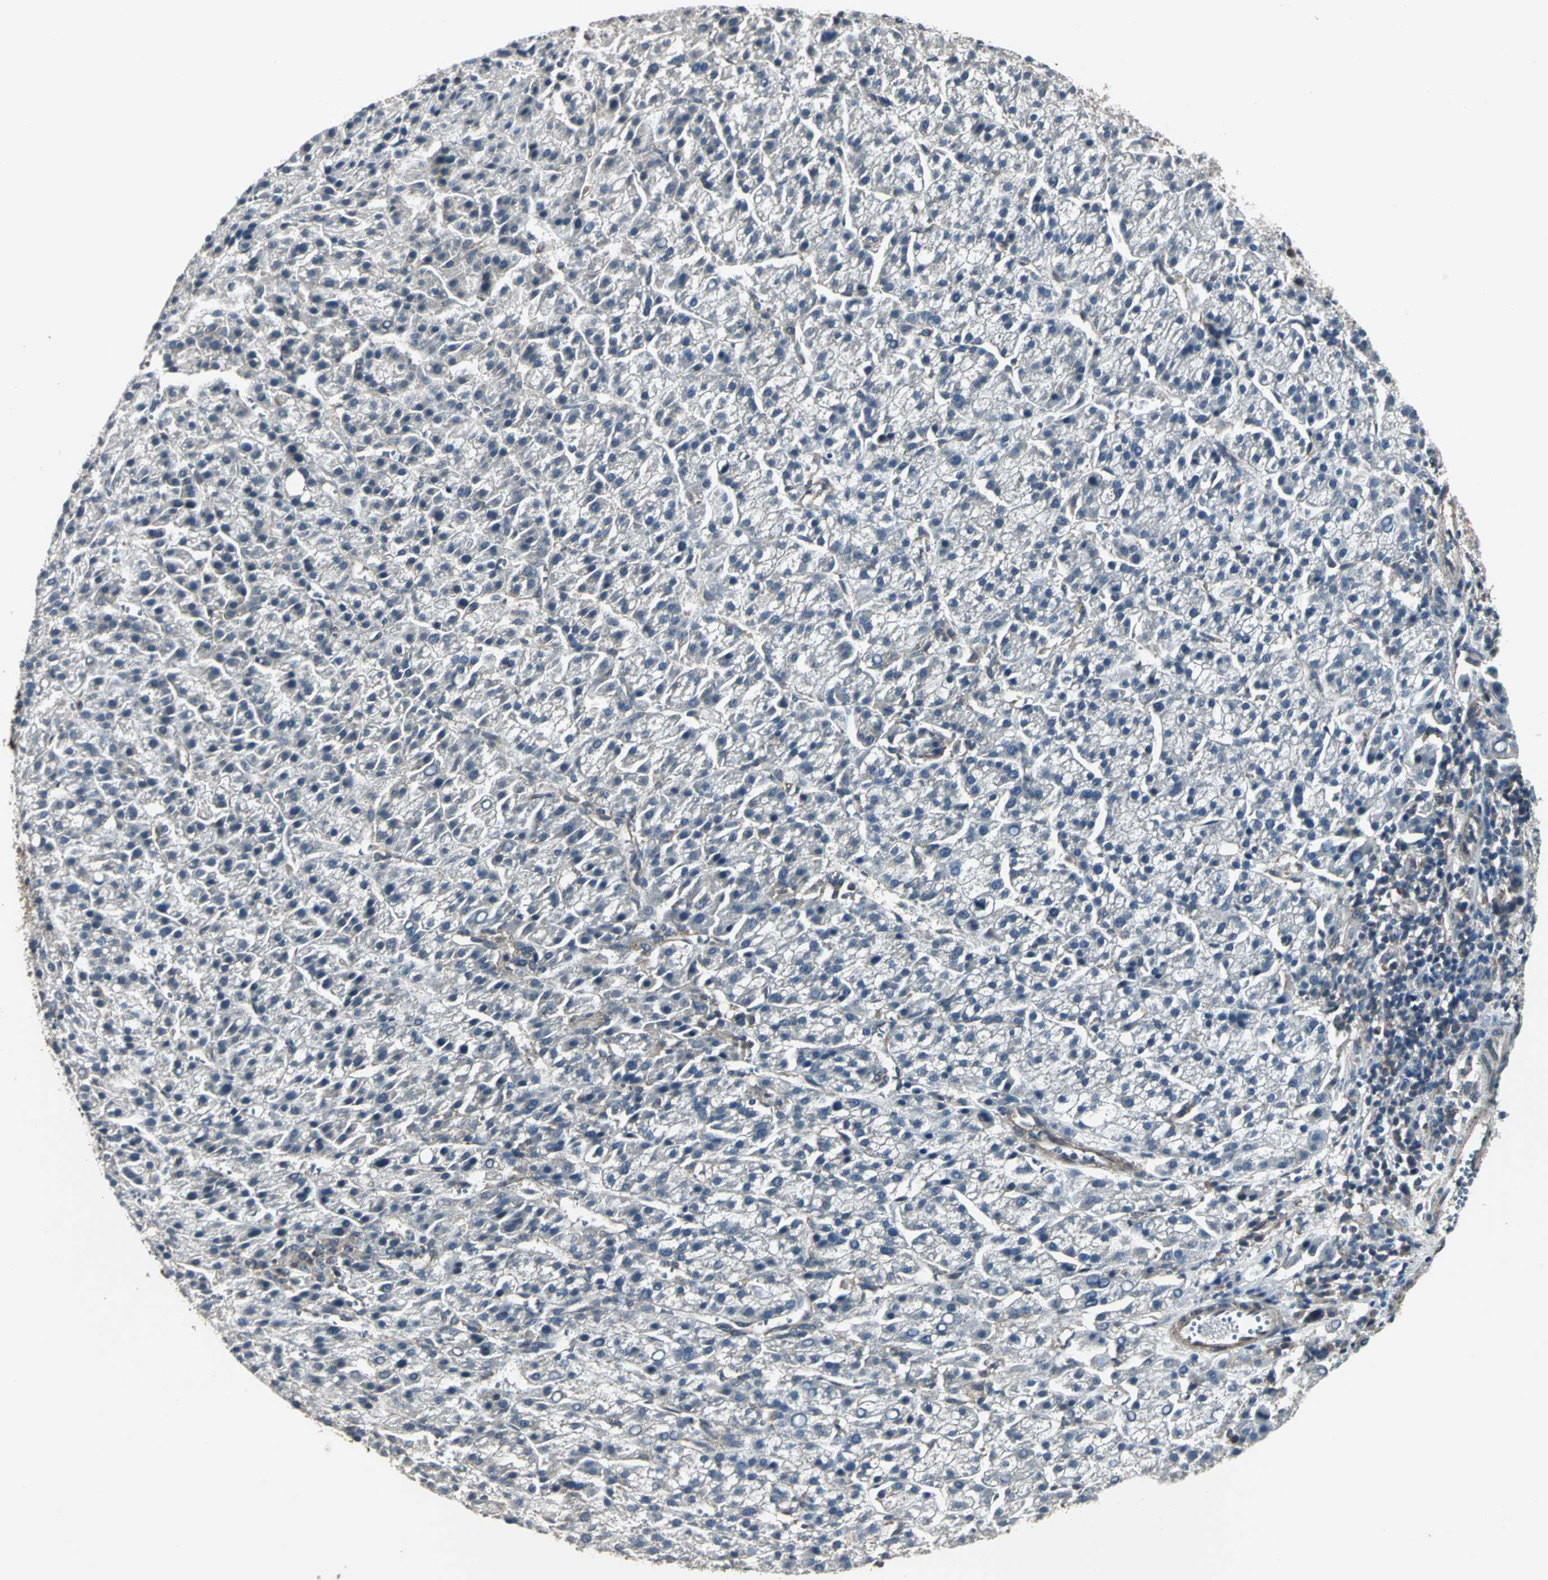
{"staining": {"intensity": "negative", "quantity": "none", "location": "none"}, "tissue": "liver cancer", "cell_type": "Tumor cells", "image_type": "cancer", "snomed": [{"axis": "morphology", "description": "Carcinoma, Hepatocellular, NOS"}, {"axis": "topography", "description": "Liver"}], "caption": "This photomicrograph is of hepatocellular carcinoma (liver) stained with IHC to label a protein in brown with the nuclei are counter-stained blue. There is no expression in tumor cells. Nuclei are stained in blue.", "gene": "PFDN1", "patient": {"sex": "female", "age": 58}}